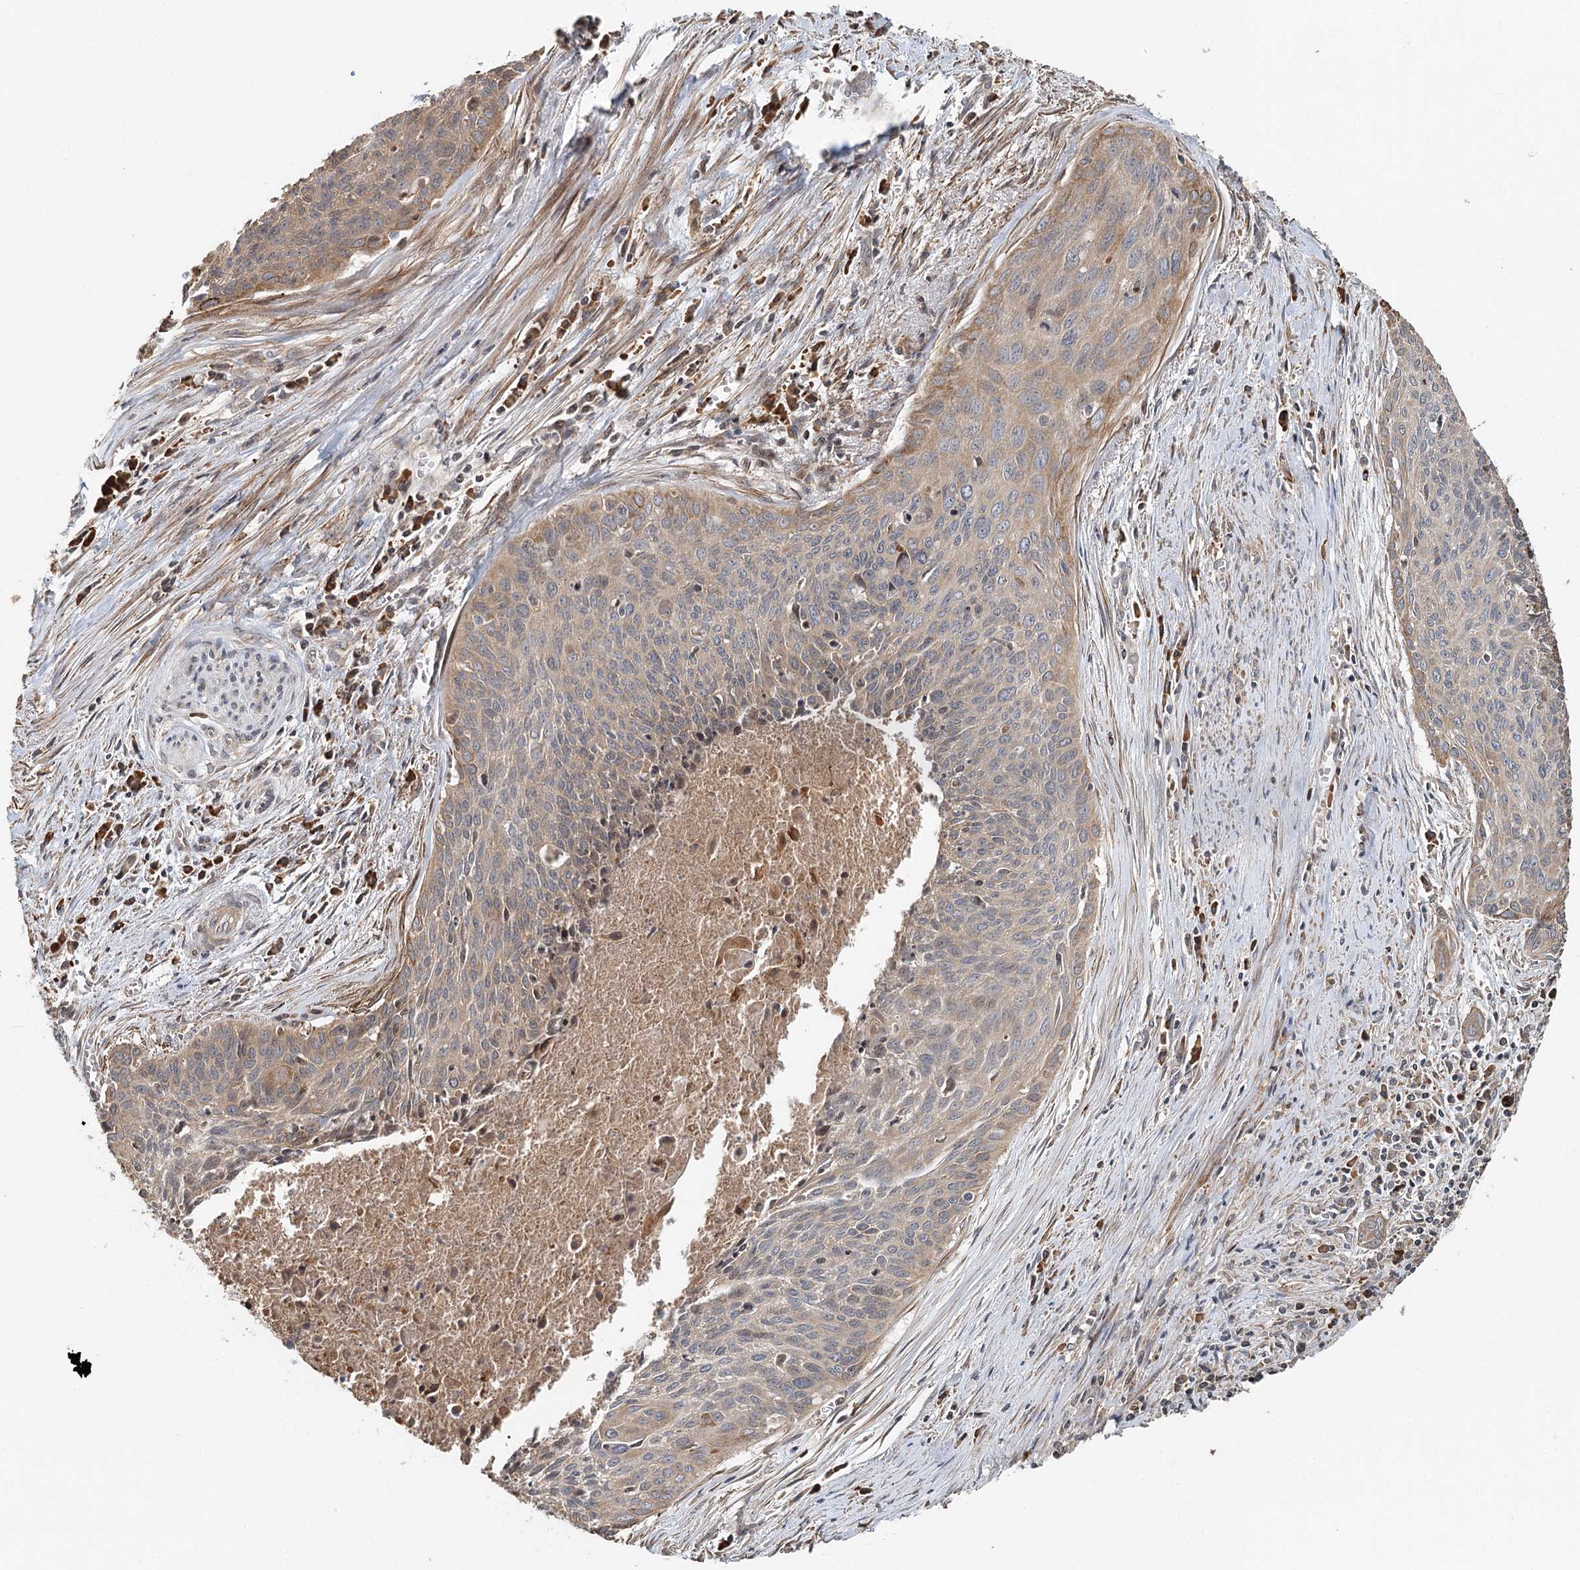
{"staining": {"intensity": "weak", "quantity": "<25%", "location": "cytoplasmic/membranous"}, "tissue": "cervical cancer", "cell_type": "Tumor cells", "image_type": "cancer", "snomed": [{"axis": "morphology", "description": "Squamous cell carcinoma, NOS"}, {"axis": "topography", "description": "Cervix"}], "caption": "Squamous cell carcinoma (cervical) was stained to show a protein in brown. There is no significant staining in tumor cells.", "gene": "RNF111", "patient": {"sex": "female", "age": 55}}